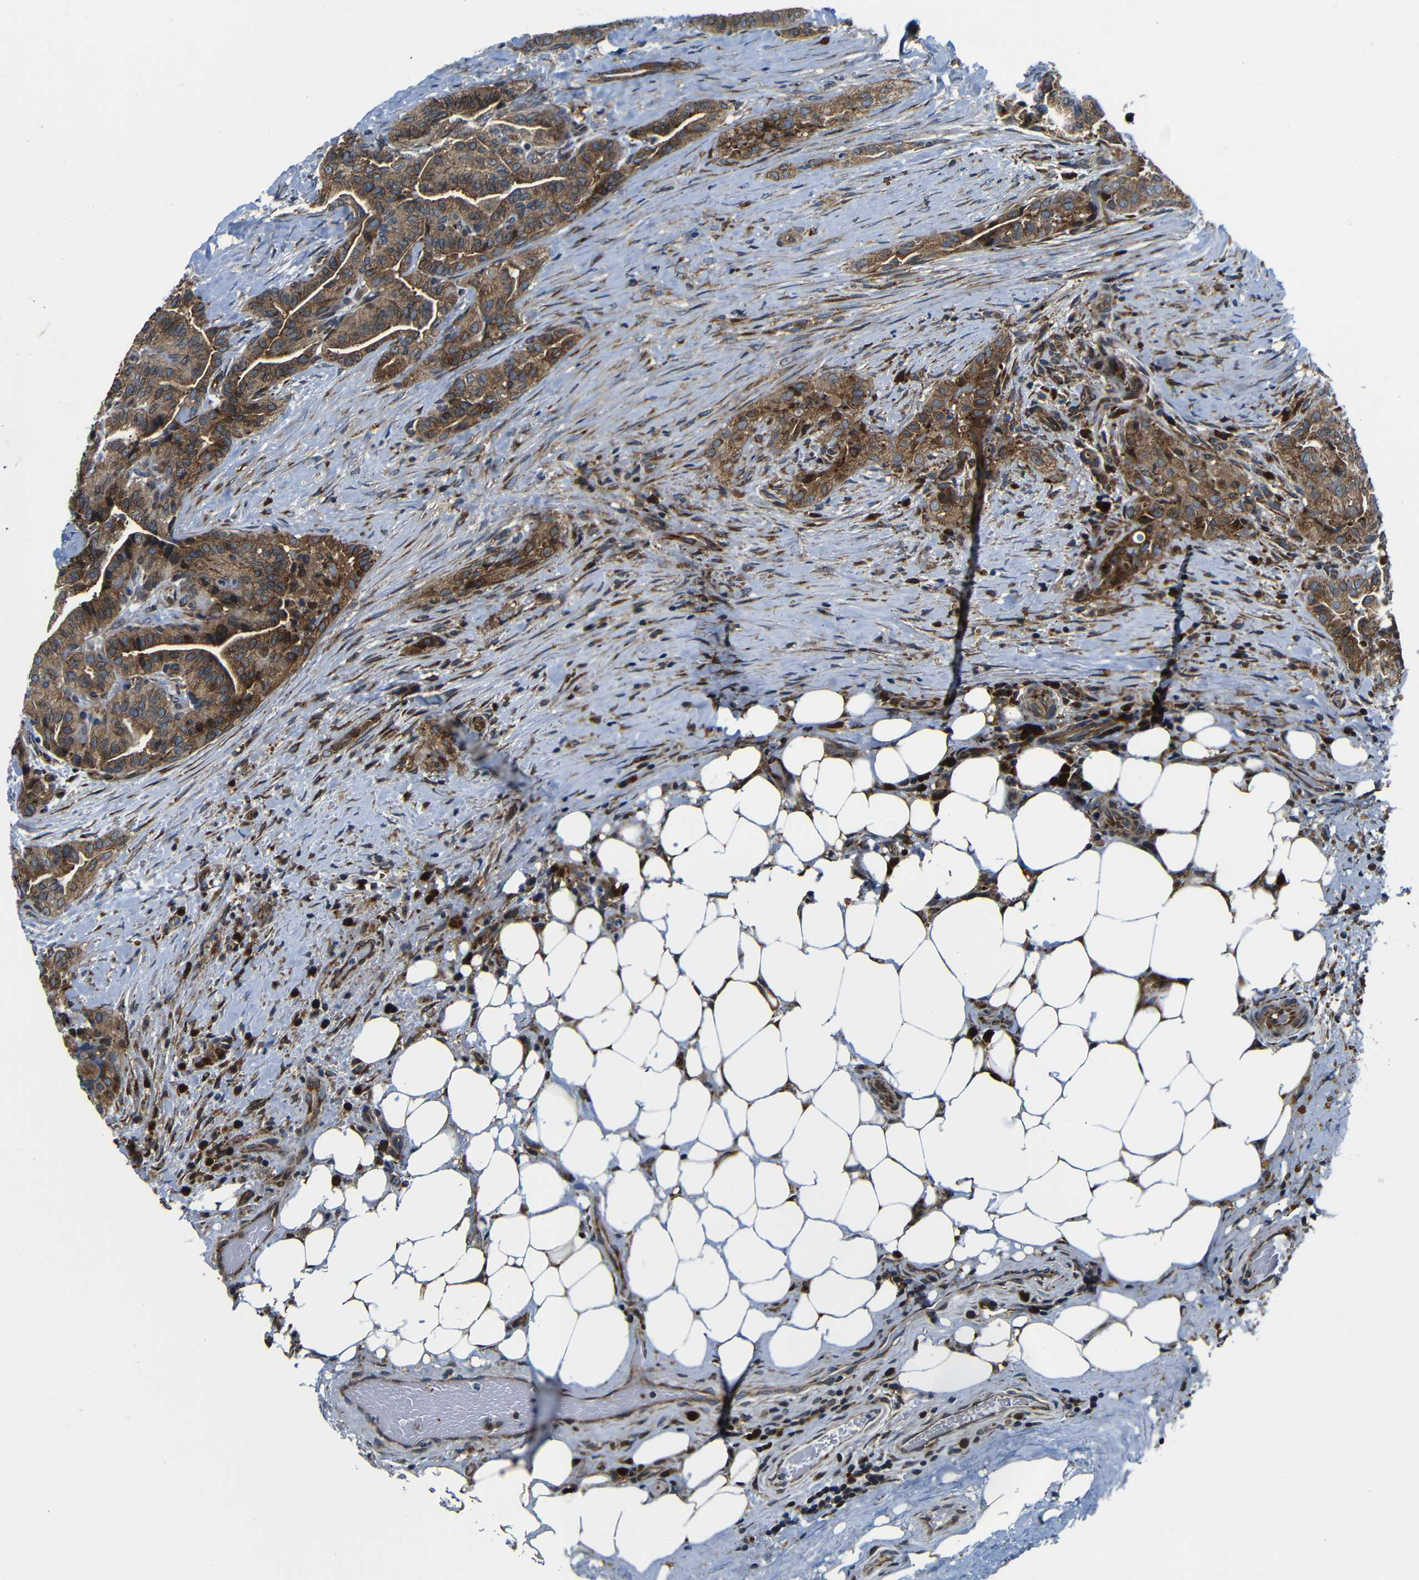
{"staining": {"intensity": "moderate", "quantity": ">75%", "location": "cytoplasmic/membranous"}, "tissue": "thyroid cancer", "cell_type": "Tumor cells", "image_type": "cancer", "snomed": [{"axis": "morphology", "description": "Papillary adenocarcinoma, NOS"}, {"axis": "topography", "description": "Thyroid gland"}], "caption": "A histopathology image of thyroid papillary adenocarcinoma stained for a protein reveals moderate cytoplasmic/membranous brown staining in tumor cells. The staining was performed using DAB (3,3'-diaminobenzidine) to visualize the protein expression in brown, while the nuclei were stained in blue with hematoxylin (Magnification: 20x).", "gene": "ABCE1", "patient": {"sex": "male", "age": 77}}